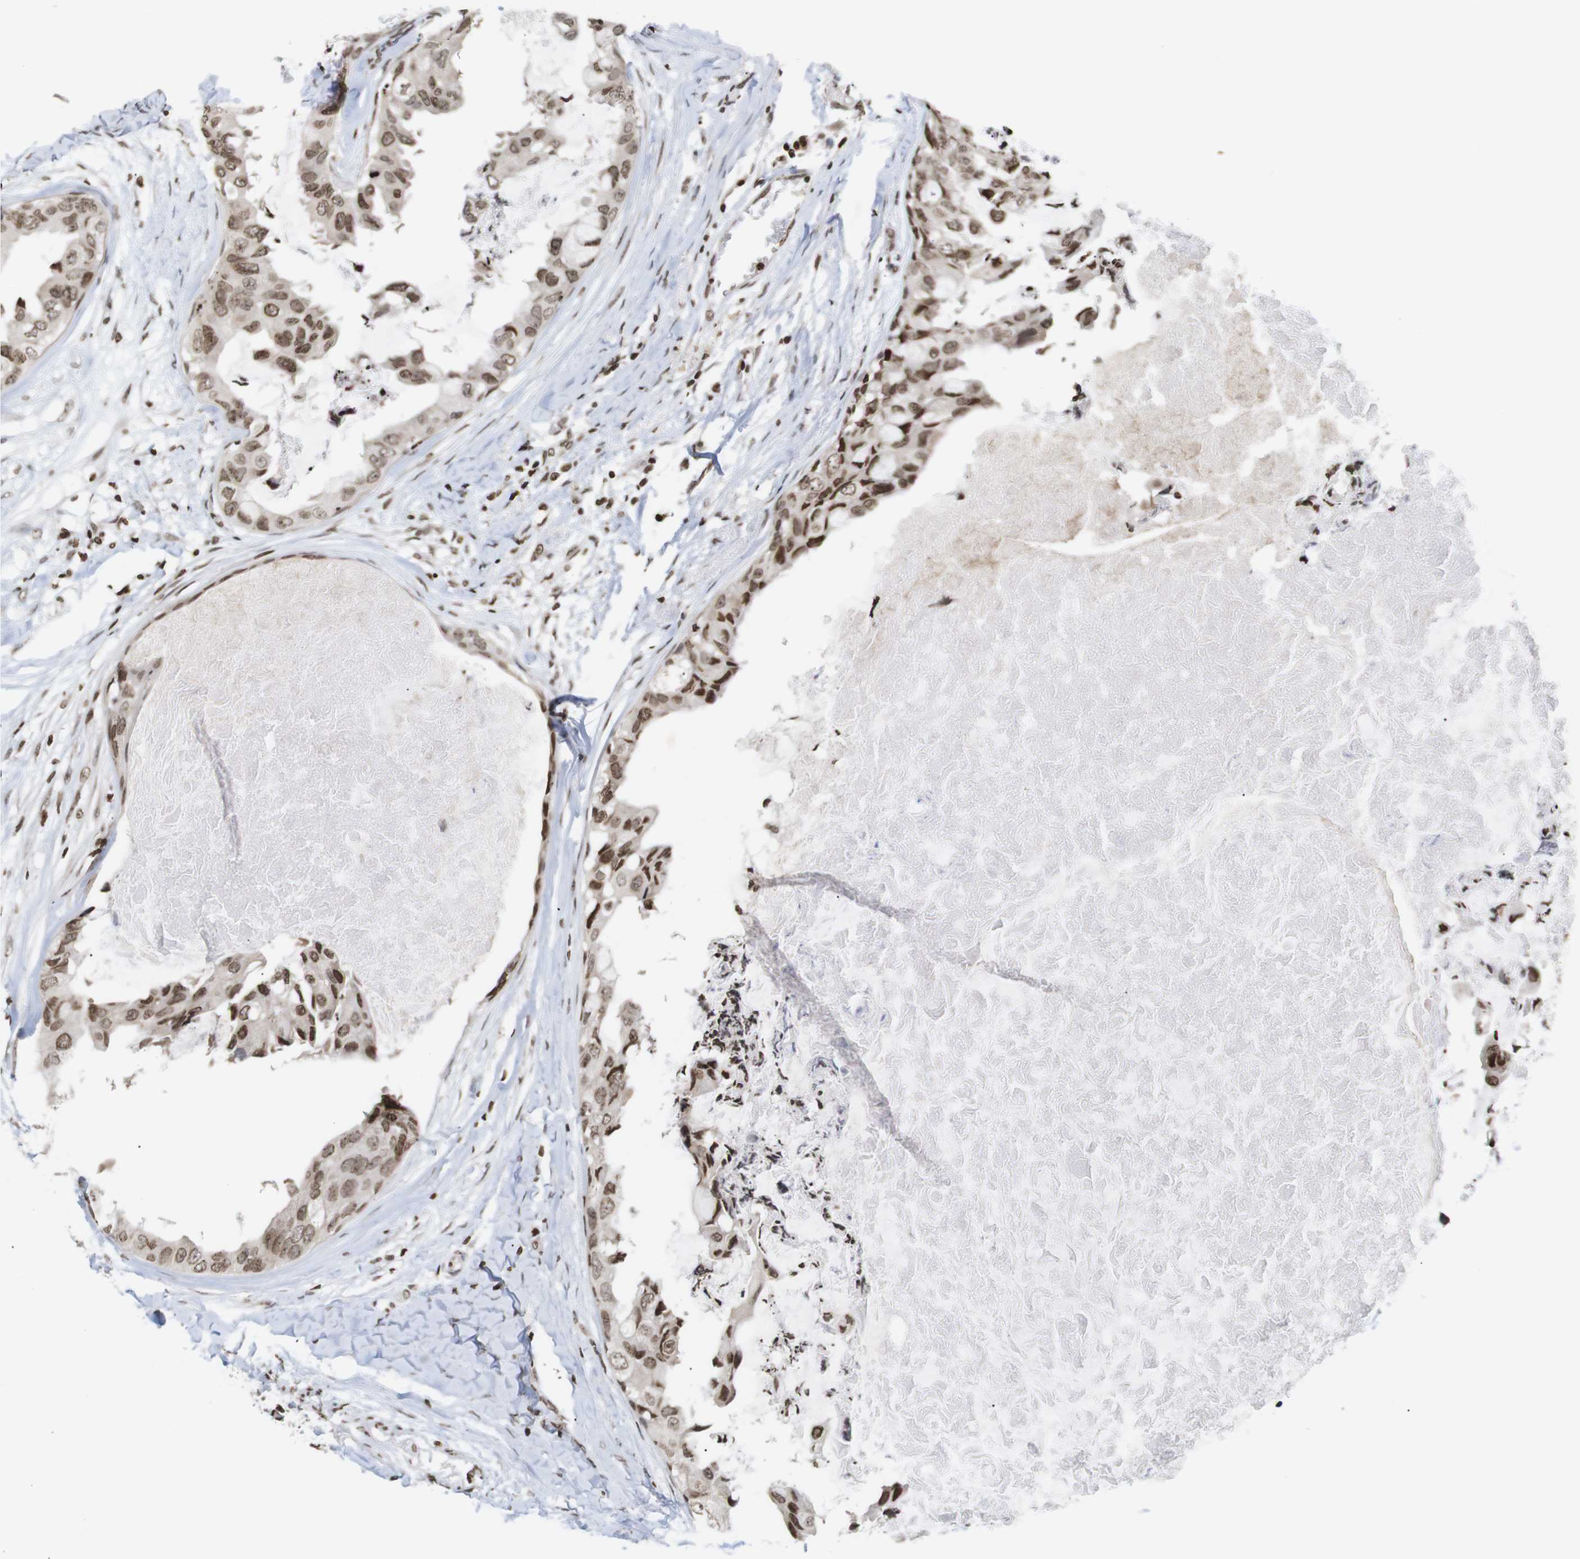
{"staining": {"intensity": "moderate", "quantity": ">75%", "location": "nuclear"}, "tissue": "breast cancer", "cell_type": "Tumor cells", "image_type": "cancer", "snomed": [{"axis": "morphology", "description": "Duct carcinoma"}, {"axis": "topography", "description": "Breast"}], "caption": "High-power microscopy captured an immunohistochemistry photomicrograph of breast cancer, revealing moderate nuclear staining in approximately >75% of tumor cells. The staining is performed using DAB (3,3'-diaminobenzidine) brown chromogen to label protein expression. The nuclei are counter-stained blue using hematoxylin.", "gene": "ETV5", "patient": {"sex": "female", "age": 40}}